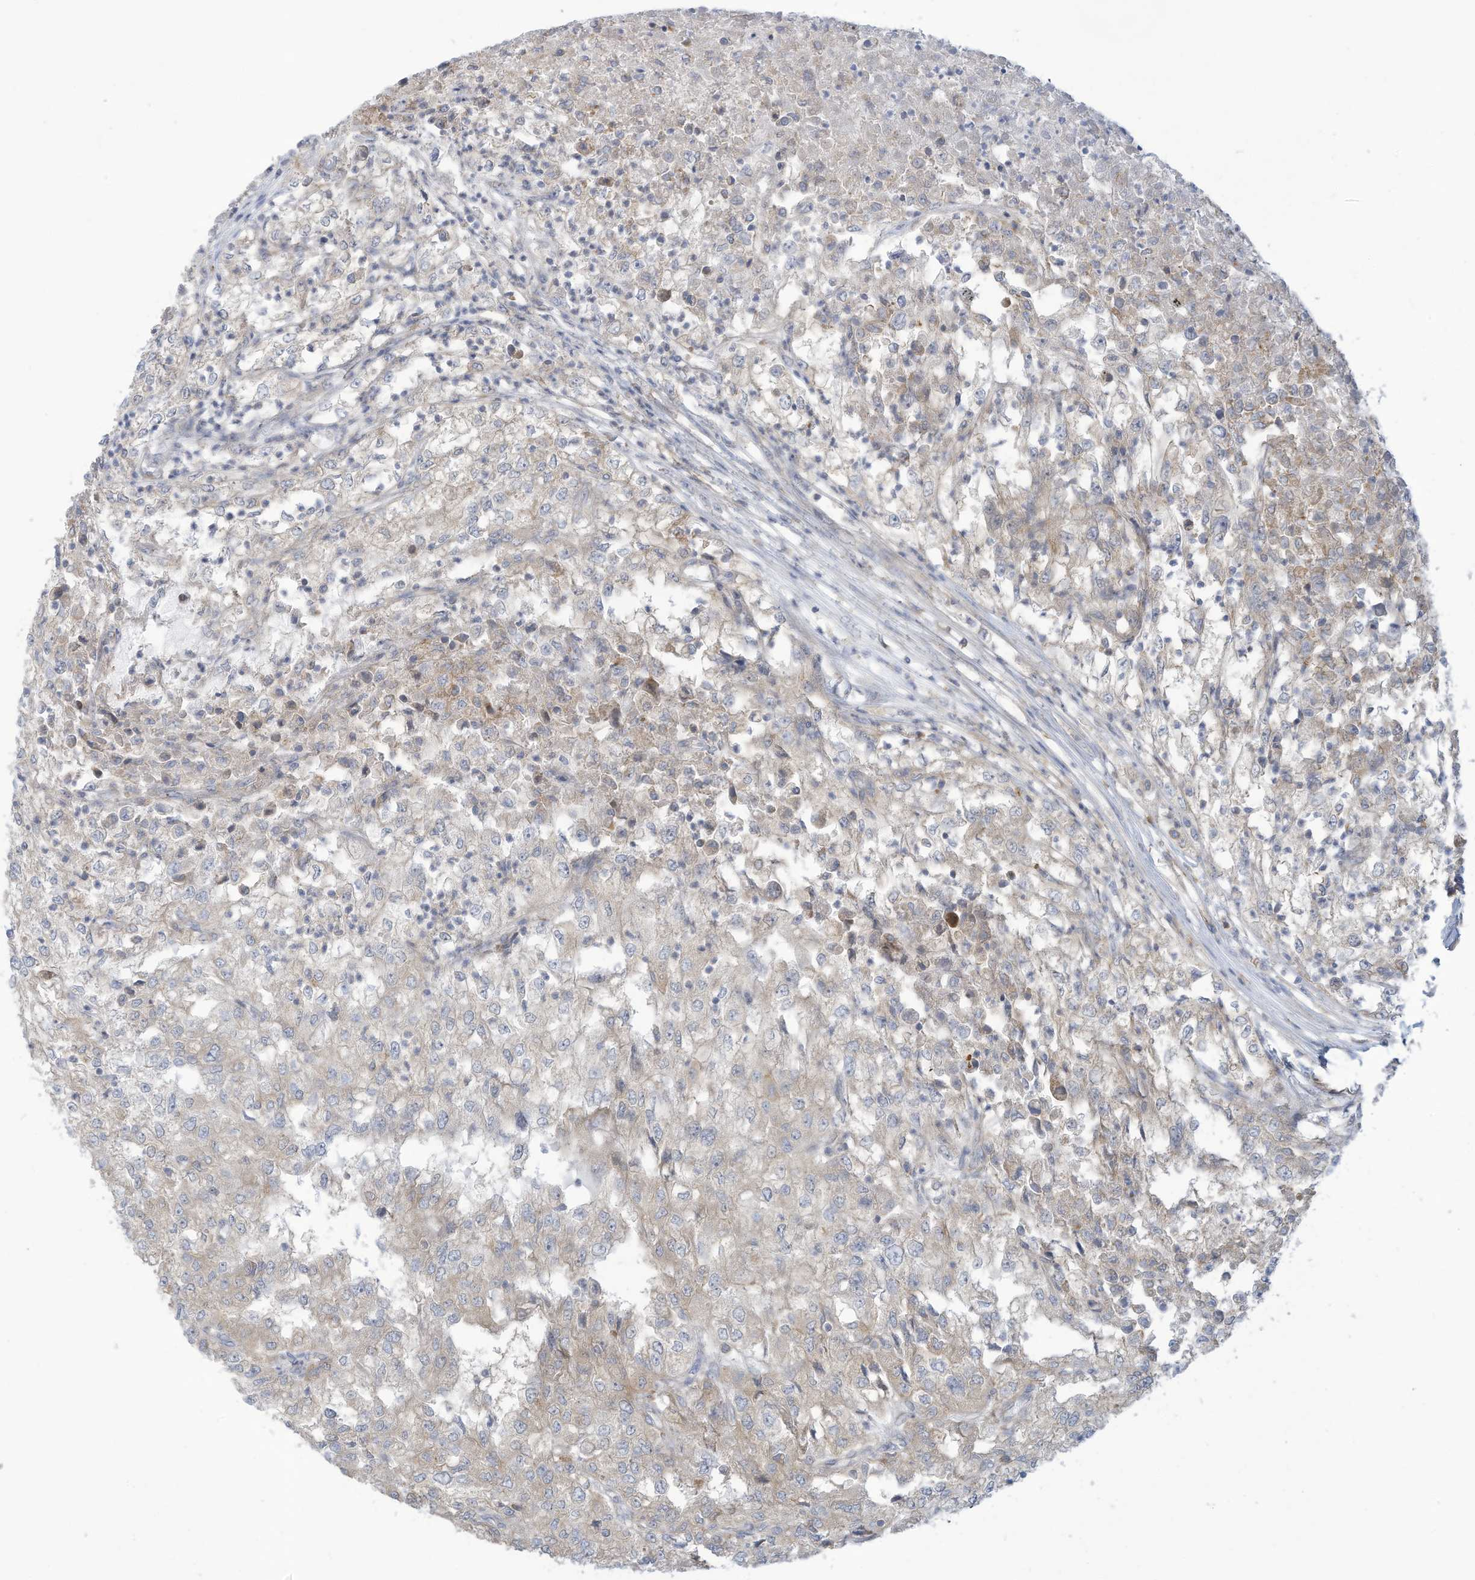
{"staining": {"intensity": "negative", "quantity": "none", "location": "none"}, "tissue": "renal cancer", "cell_type": "Tumor cells", "image_type": "cancer", "snomed": [{"axis": "morphology", "description": "Adenocarcinoma, NOS"}, {"axis": "topography", "description": "Kidney"}], "caption": "Histopathology image shows no significant protein expression in tumor cells of adenocarcinoma (renal). (Brightfield microscopy of DAB immunohistochemistry at high magnification).", "gene": "ADAT2", "patient": {"sex": "female", "age": 54}}